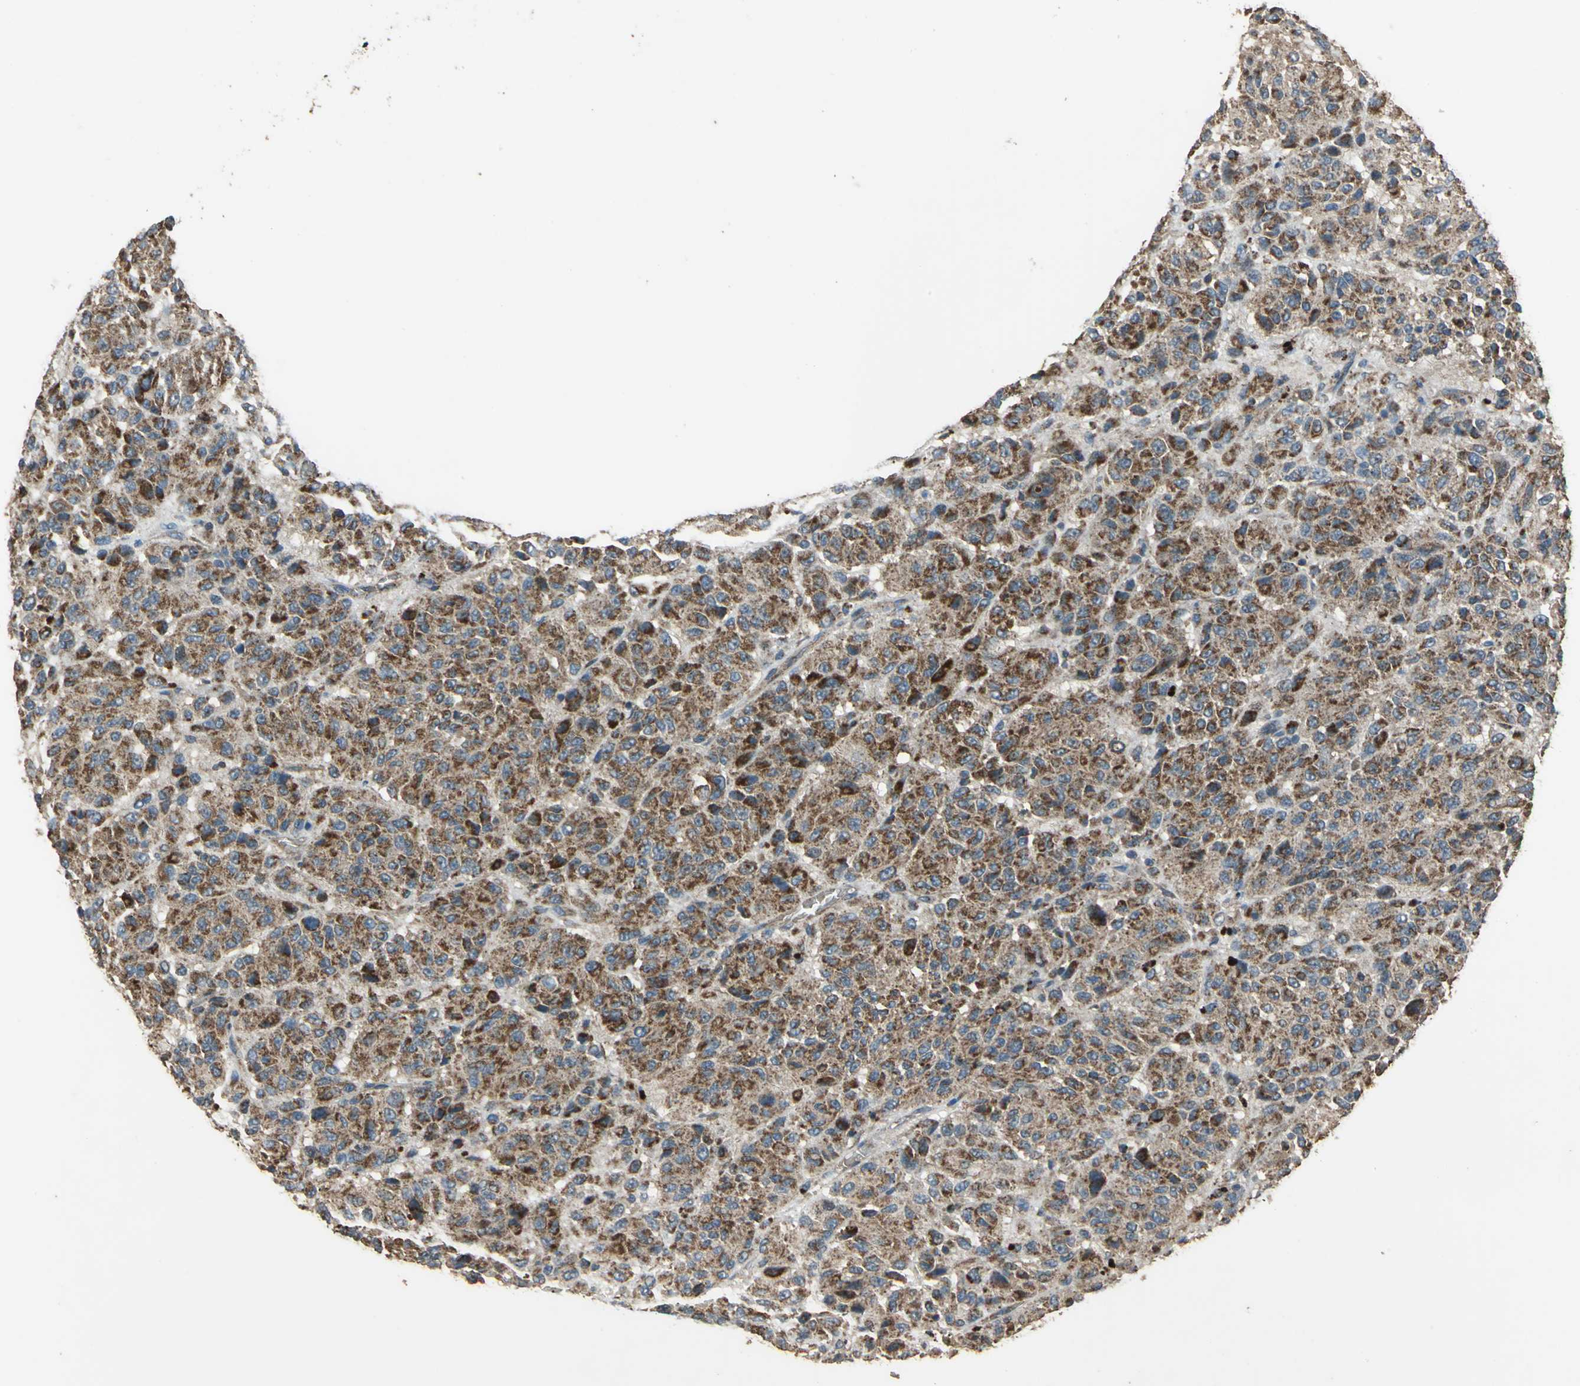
{"staining": {"intensity": "strong", "quantity": ">75%", "location": "cytoplasmic/membranous"}, "tissue": "melanoma", "cell_type": "Tumor cells", "image_type": "cancer", "snomed": [{"axis": "morphology", "description": "Malignant melanoma, Metastatic site"}, {"axis": "topography", "description": "Lung"}], "caption": "Protein staining by immunohistochemistry (IHC) exhibits strong cytoplasmic/membranous positivity in about >75% of tumor cells in malignant melanoma (metastatic site).", "gene": "POLRMT", "patient": {"sex": "male", "age": 64}}